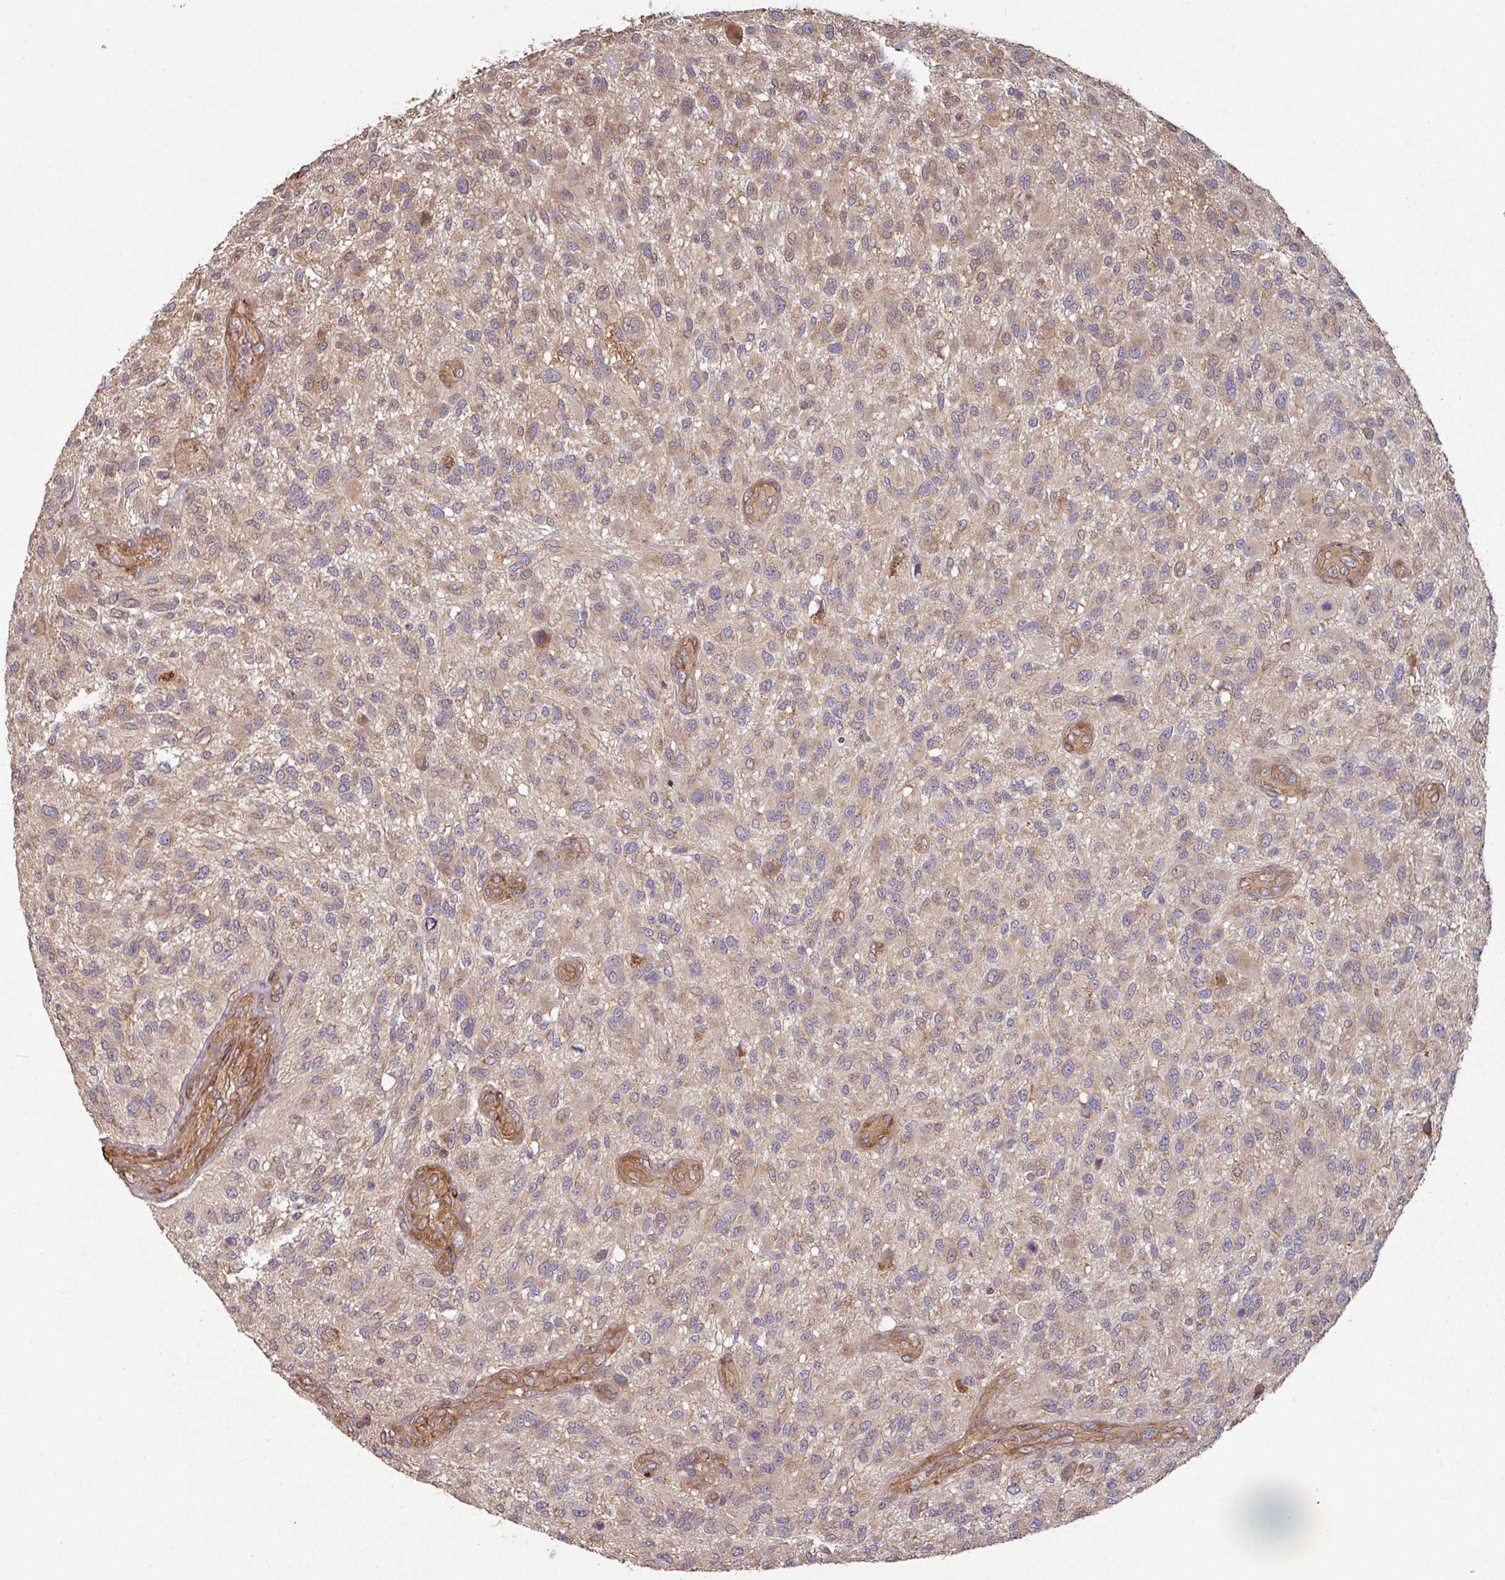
{"staining": {"intensity": "weak", "quantity": "25%-75%", "location": "cytoplasmic/membranous"}, "tissue": "glioma", "cell_type": "Tumor cells", "image_type": "cancer", "snomed": [{"axis": "morphology", "description": "Glioma, malignant, High grade"}, {"axis": "topography", "description": "Brain"}], "caption": "Protein expression analysis of high-grade glioma (malignant) exhibits weak cytoplasmic/membranous staining in about 25%-75% of tumor cells.", "gene": "SIK1", "patient": {"sex": "male", "age": 47}}